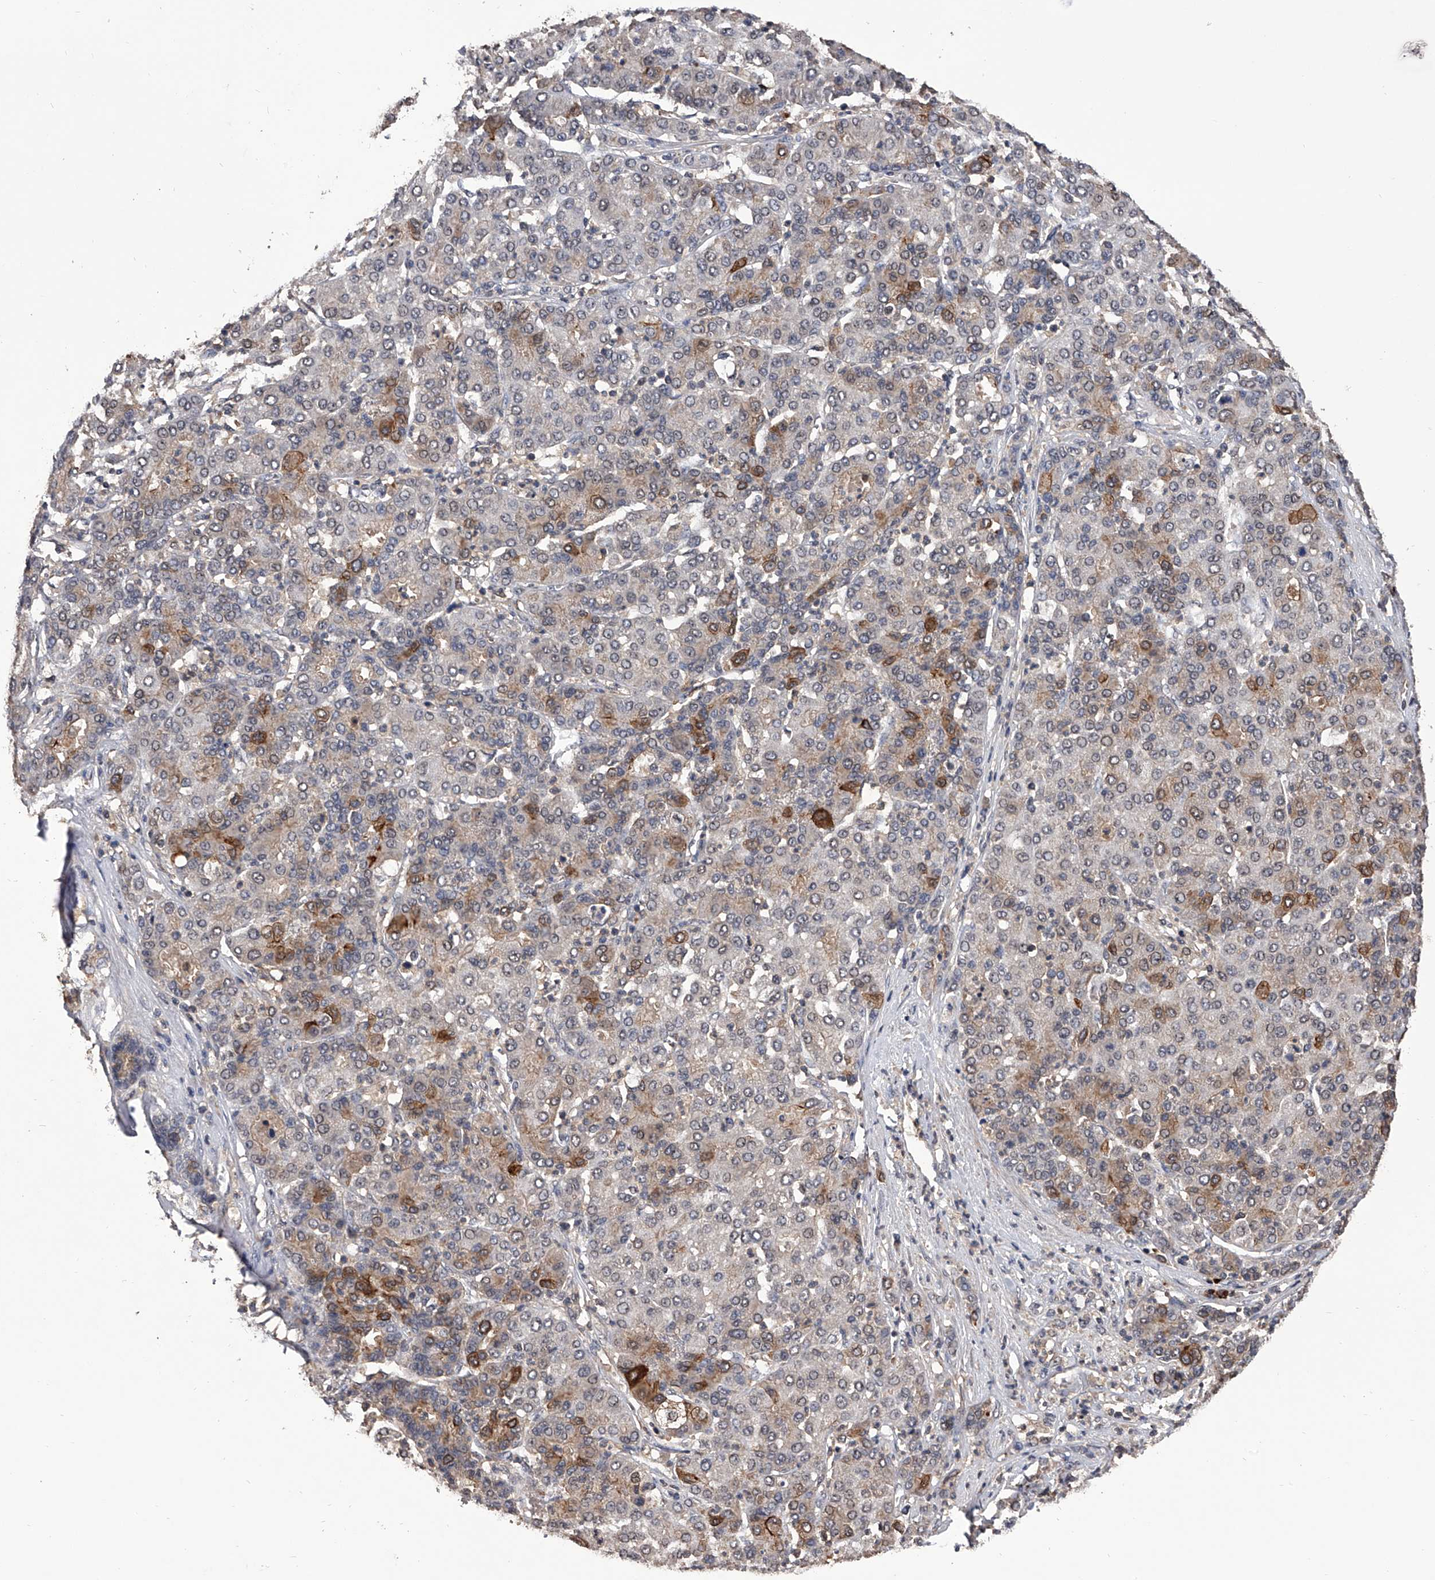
{"staining": {"intensity": "moderate", "quantity": "<25%", "location": "cytoplasmic/membranous"}, "tissue": "liver cancer", "cell_type": "Tumor cells", "image_type": "cancer", "snomed": [{"axis": "morphology", "description": "Carcinoma, Hepatocellular, NOS"}, {"axis": "topography", "description": "Liver"}], "caption": "Protein expression analysis of human liver cancer (hepatocellular carcinoma) reveals moderate cytoplasmic/membranous expression in approximately <25% of tumor cells.", "gene": "EFCAB7", "patient": {"sex": "male", "age": 65}}